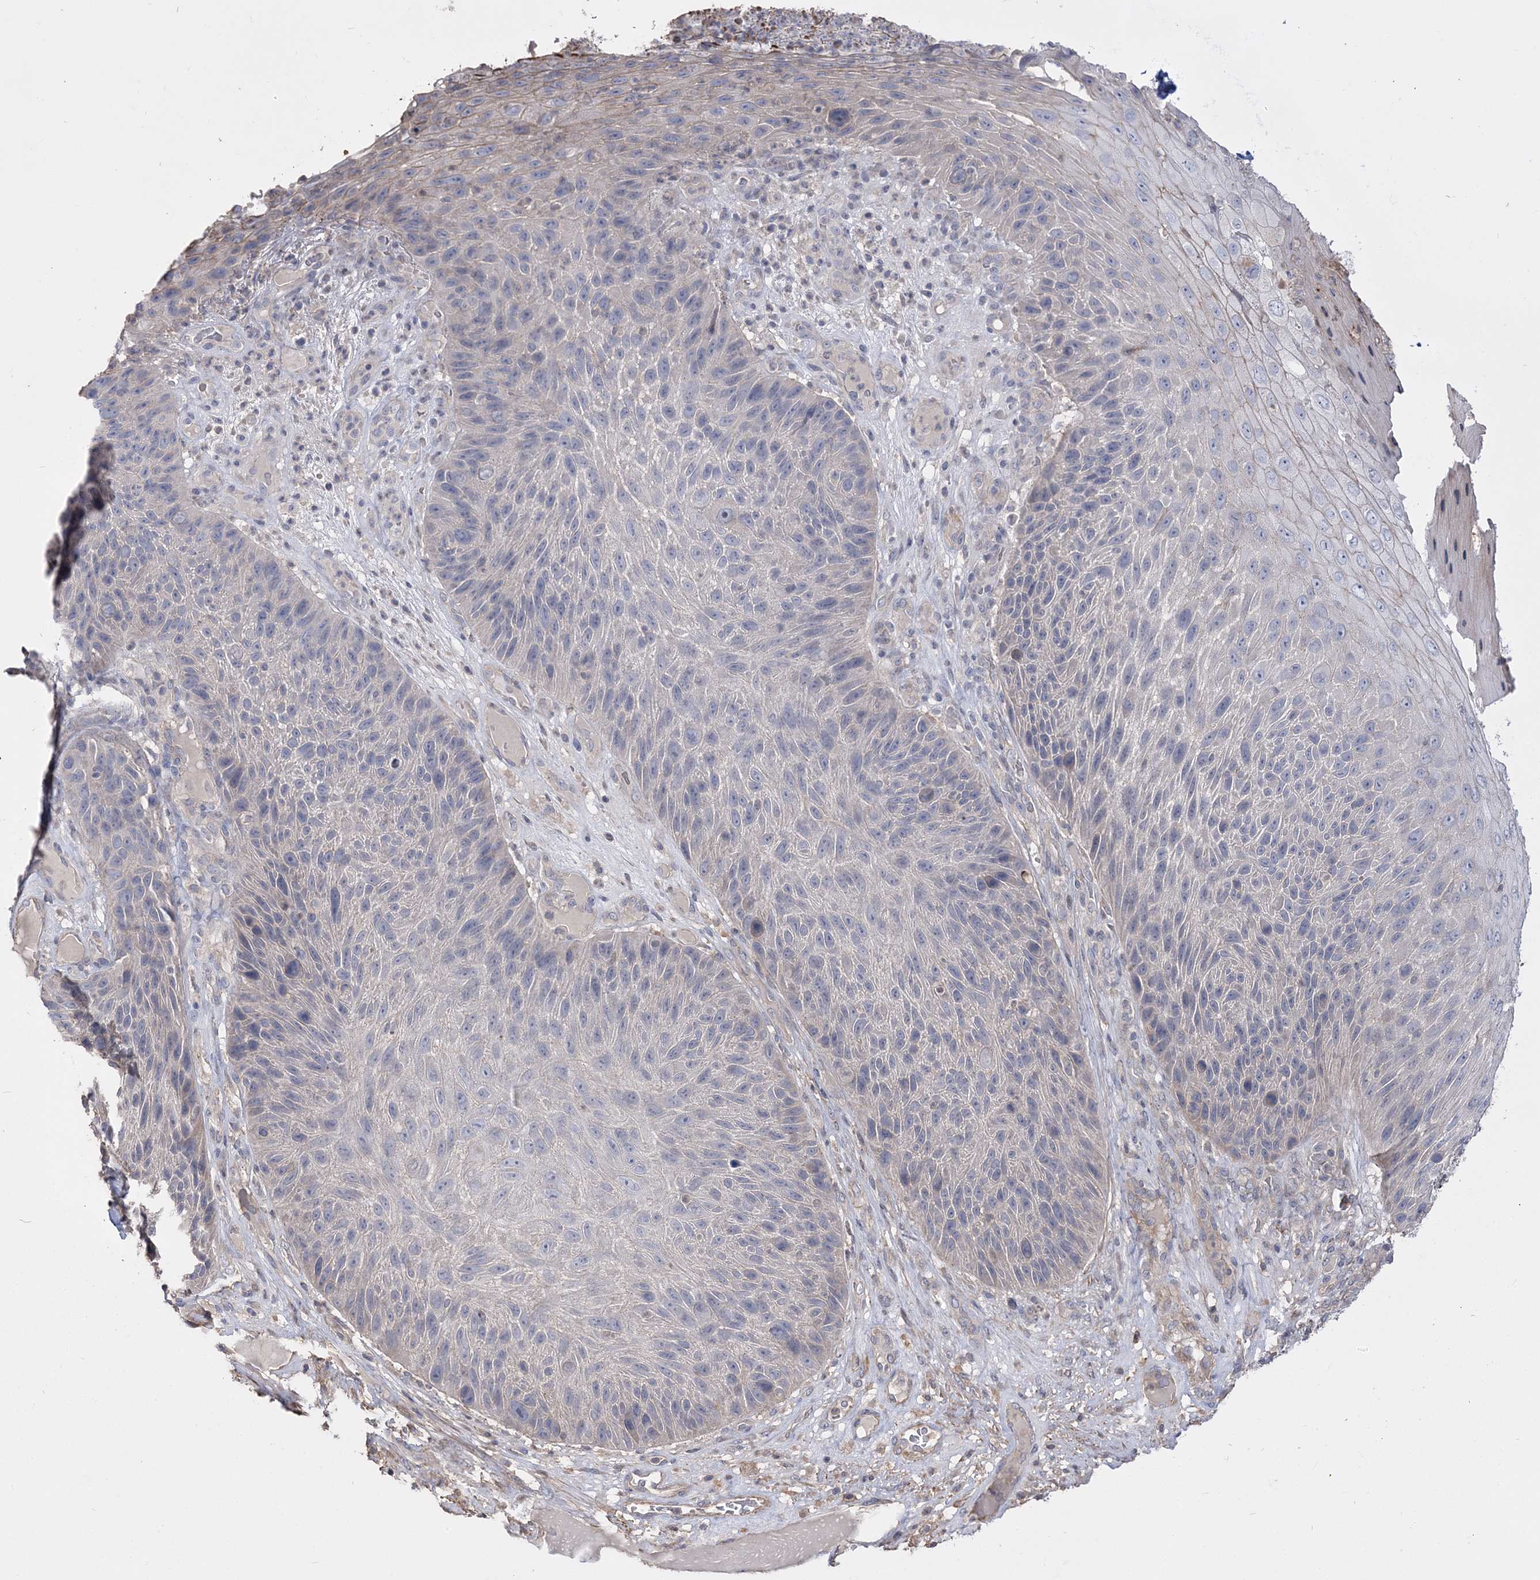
{"staining": {"intensity": "negative", "quantity": "none", "location": "none"}, "tissue": "skin cancer", "cell_type": "Tumor cells", "image_type": "cancer", "snomed": [{"axis": "morphology", "description": "Squamous cell carcinoma, NOS"}, {"axis": "topography", "description": "Skin"}], "caption": "High power microscopy photomicrograph of an immunohistochemistry micrograph of squamous cell carcinoma (skin), revealing no significant positivity in tumor cells.", "gene": "SLFN14", "patient": {"sex": "female", "age": 88}}